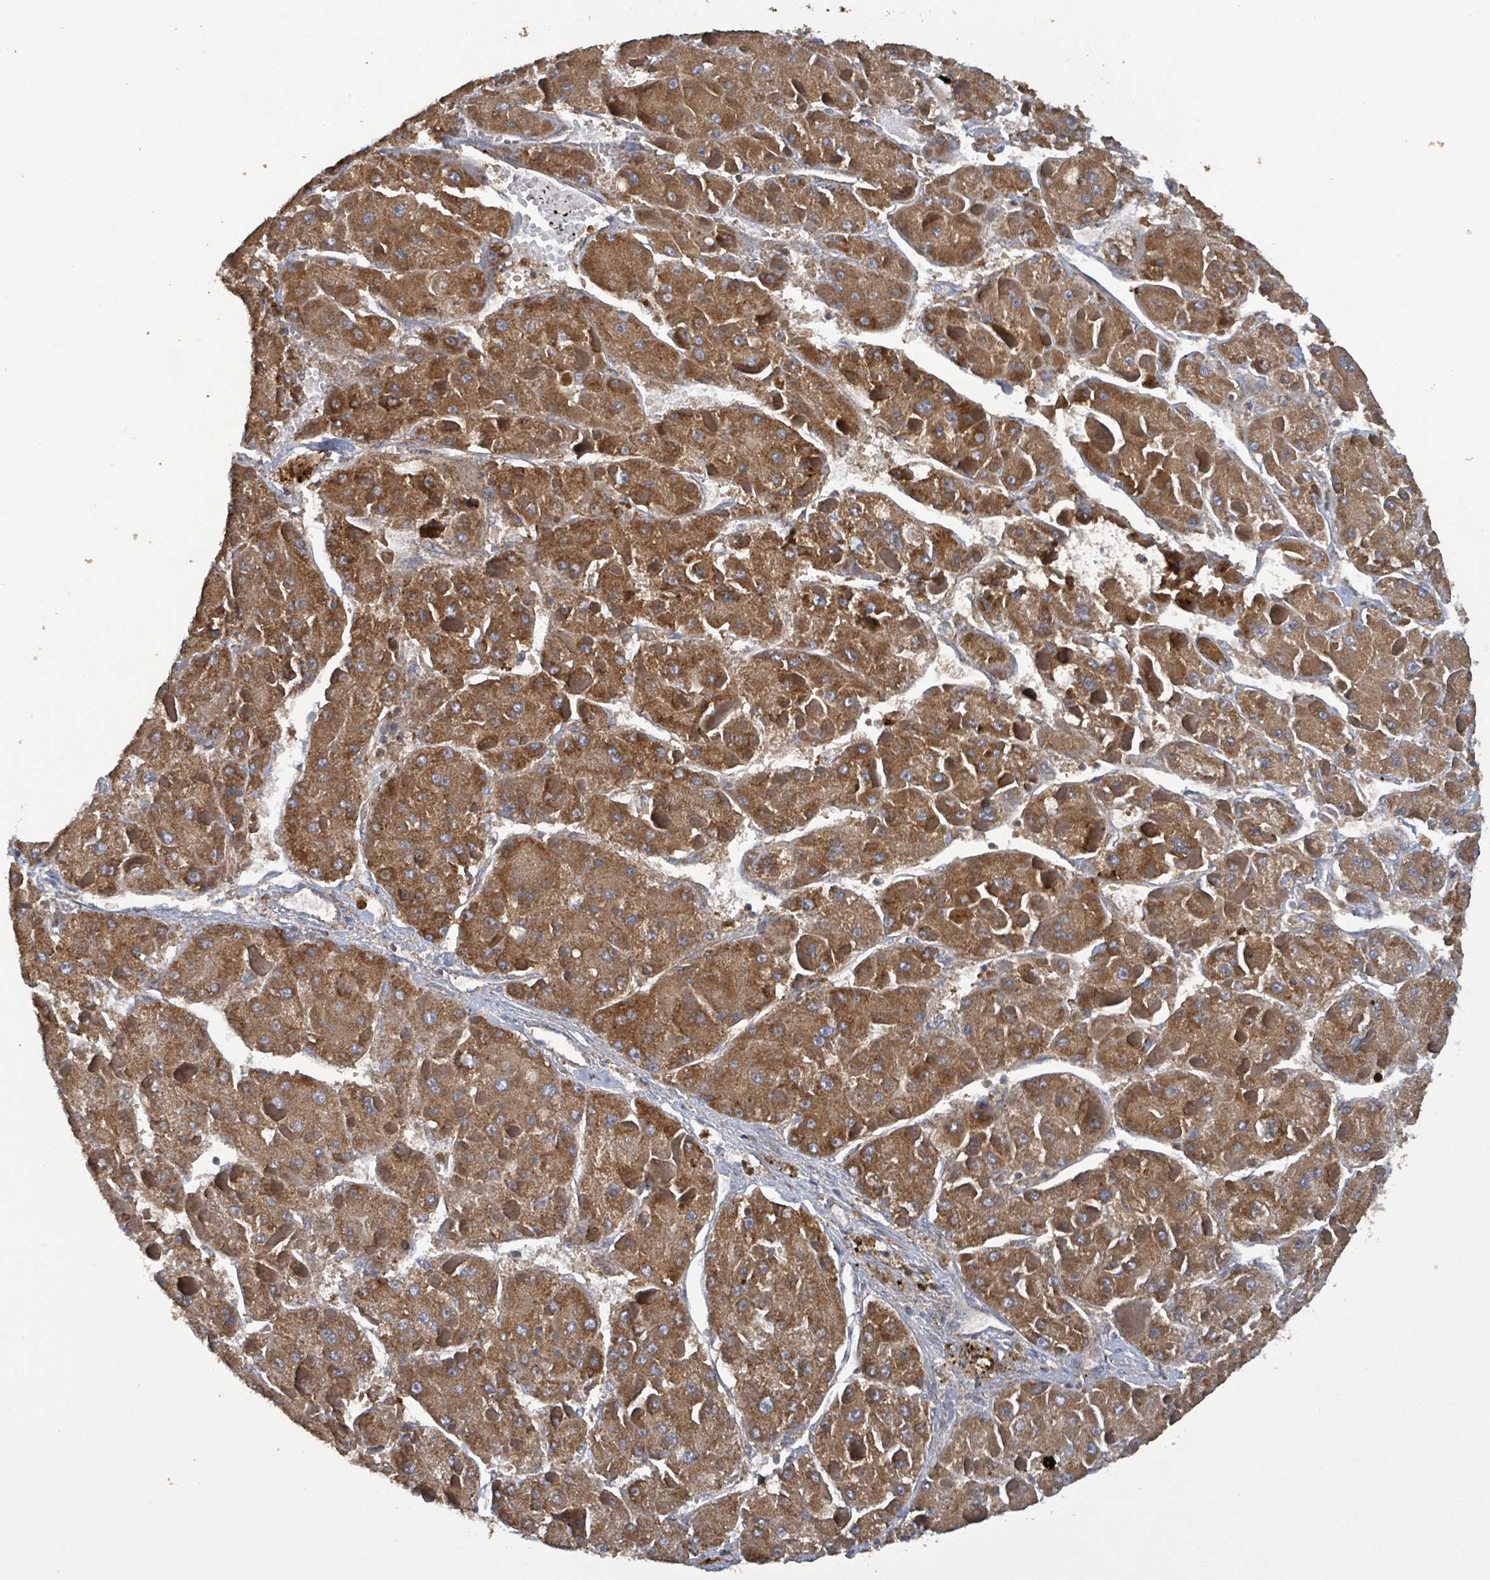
{"staining": {"intensity": "moderate", "quantity": ">75%", "location": "cytoplasmic/membranous"}, "tissue": "liver cancer", "cell_type": "Tumor cells", "image_type": "cancer", "snomed": [{"axis": "morphology", "description": "Carcinoma, Hepatocellular, NOS"}, {"axis": "topography", "description": "Liver"}], "caption": "Moderate cytoplasmic/membranous positivity for a protein is appreciated in approximately >75% of tumor cells of liver cancer (hepatocellular carcinoma) using immunohistochemistry.", "gene": "PLAAT1", "patient": {"sex": "female", "age": 73}}